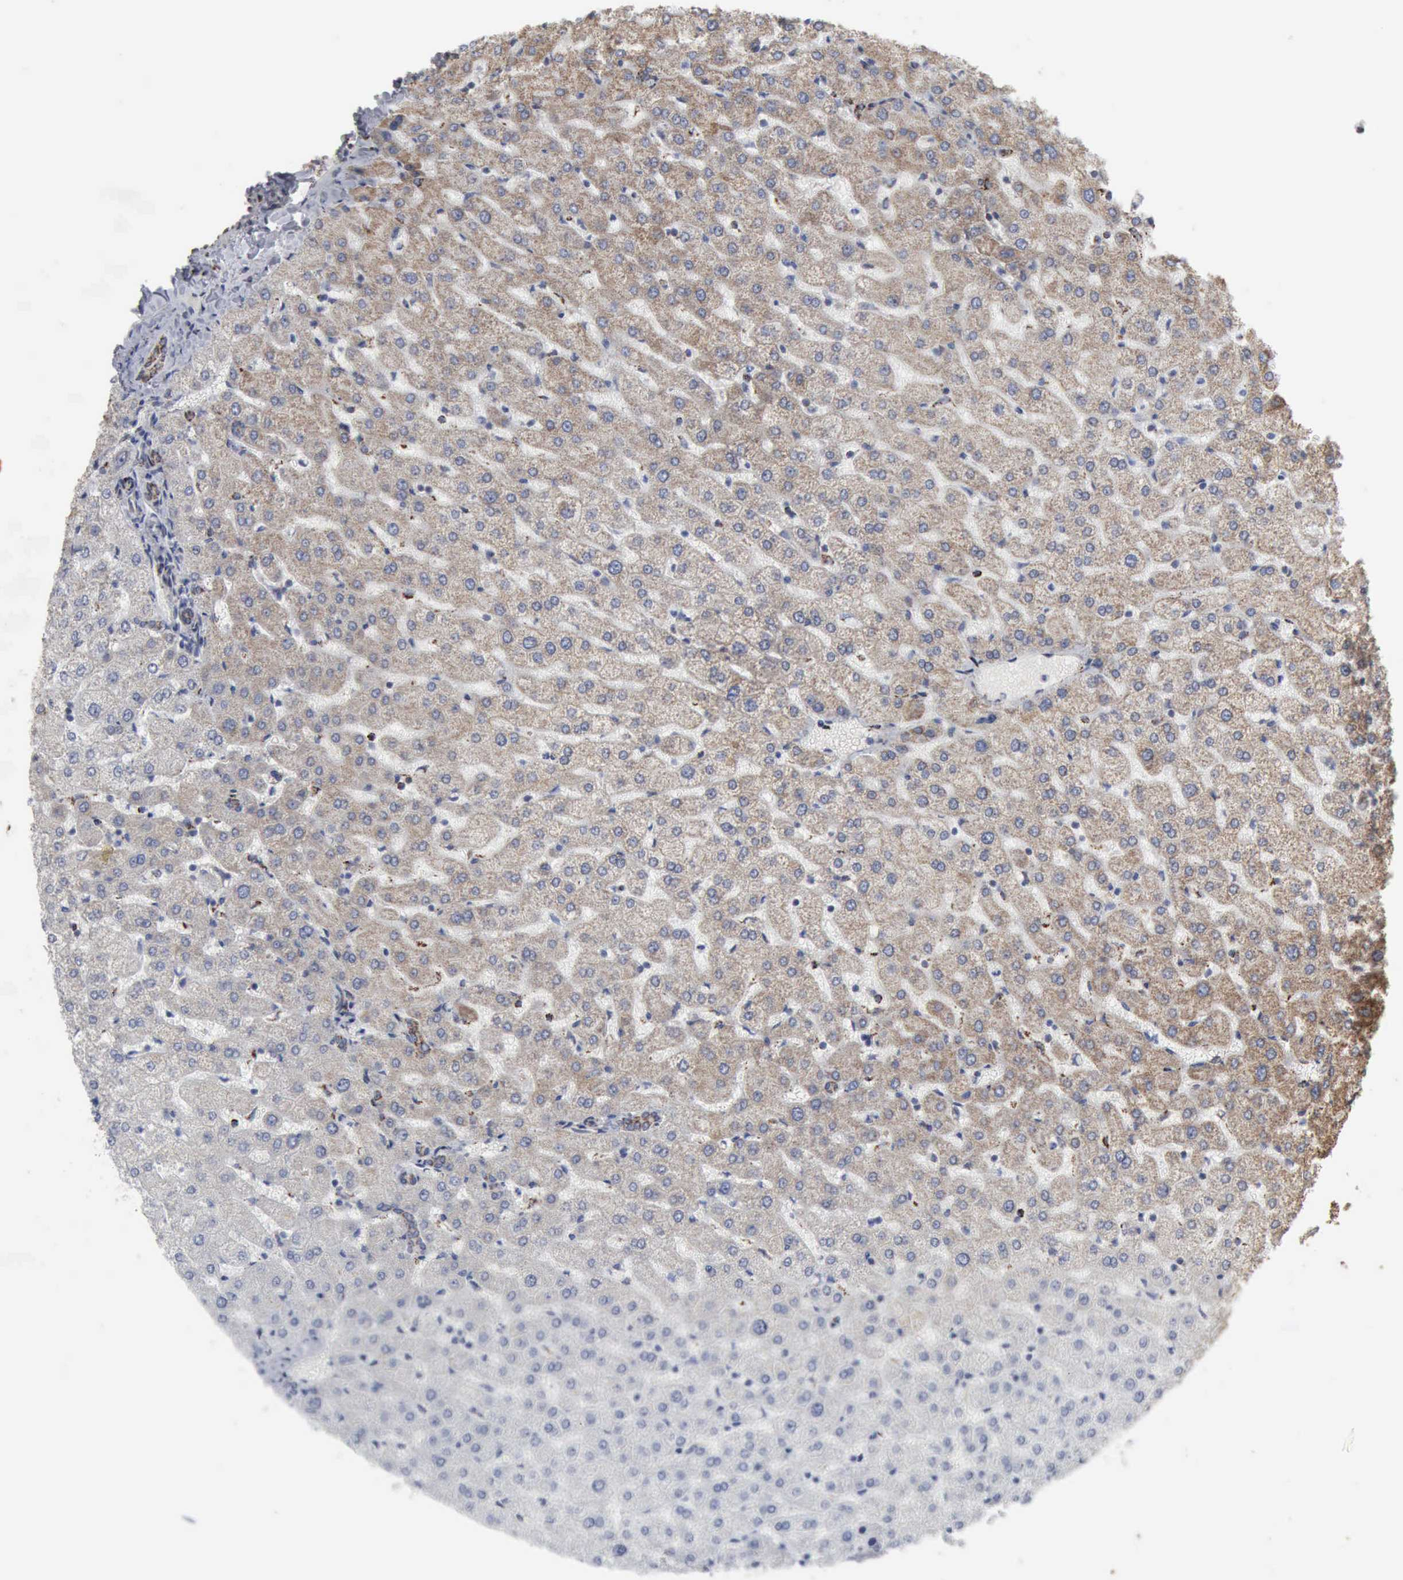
{"staining": {"intensity": "strong", "quantity": ">75%", "location": "cytoplasmic/membranous"}, "tissue": "liver", "cell_type": "Cholangiocytes", "image_type": "normal", "snomed": [{"axis": "morphology", "description": "Normal tissue, NOS"}, {"axis": "morphology", "description": "Fibrosis, NOS"}, {"axis": "topography", "description": "Liver"}], "caption": "The histopathology image shows a brown stain indicating the presence of a protein in the cytoplasmic/membranous of cholangiocytes in liver. (DAB (3,3'-diaminobenzidine) = brown stain, brightfield microscopy at high magnification).", "gene": "ACO2", "patient": {"sex": "female", "age": 29}}